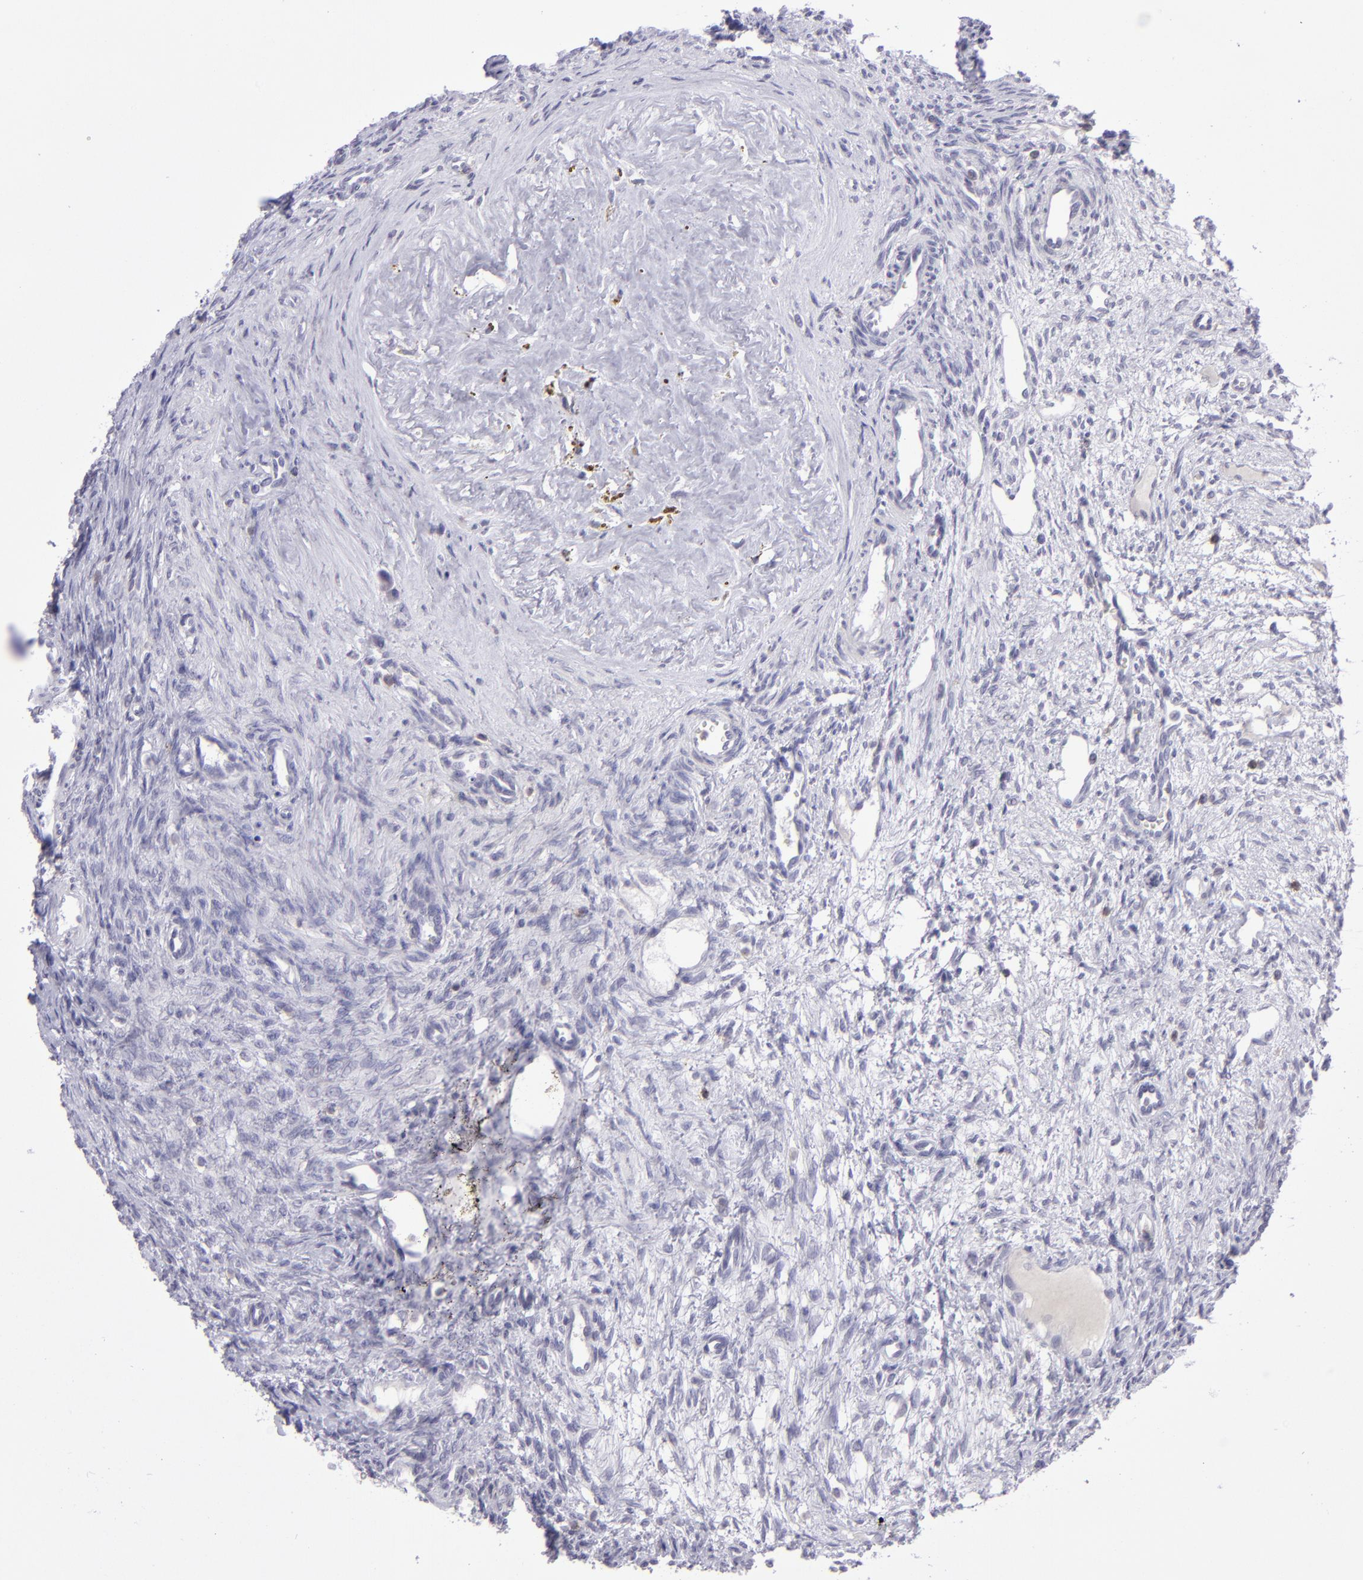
{"staining": {"intensity": "negative", "quantity": "none", "location": "none"}, "tissue": "ovary", "cell_type": "Follicle cells", "image_type": "normal", "snomed": [{"axis": "morphology", "description": "Normal tissue, NOS"}, {"axis": "topography", "description": "Ovary"}], "caption": "This is a histopathology image of IHC staining of benign ovary, which shows no staining in follicle cells. (IHC, brightfield microscopy, high magnification).", "gene": "CD48", "patient": {"sex": "female", "age": 33}}